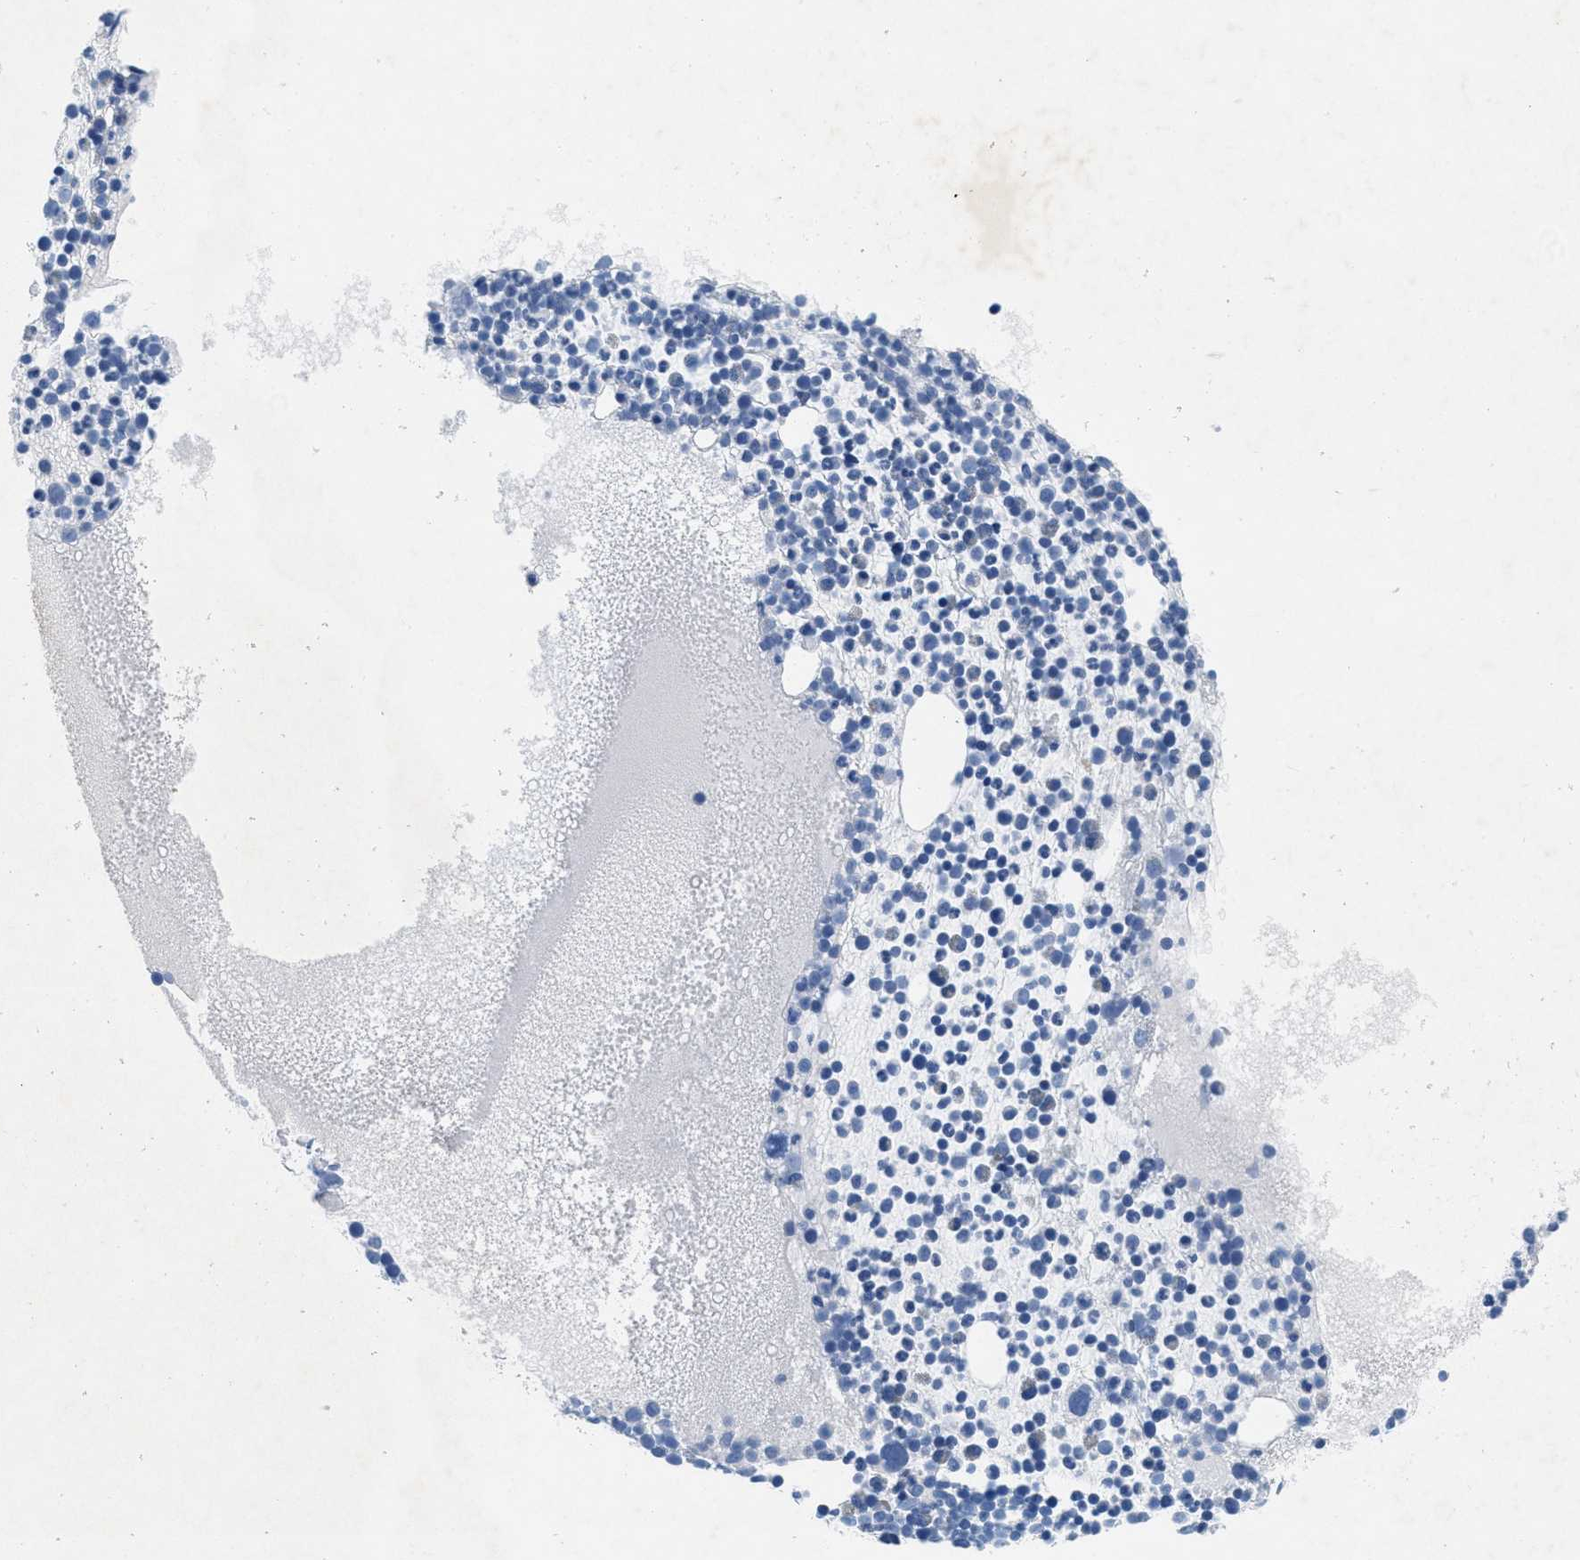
{"staining": {"intensity": "negative", "quantity": "none", "location": "none"}, "tissue": "bone marrow", "cell_type": "Hematopoietic cells", "image_type": "normal", "snomed": [{"axis": "morphology", "description": "Normal tissue, NOS"}, {"axis": "morphology", "description": "Inflammation, NOS"}, {"axis": "topography", "description": "Bone marrow"}], "caption": "Hematopoietic cells are negative for protein expression in unremarkable human bone marrow. (DAB immunohistochemistry (IHC) visualized using brightfield microscopy, high magnification).", "gene": "GALNT17", "patient": {"sex": "male", "age": 58}}